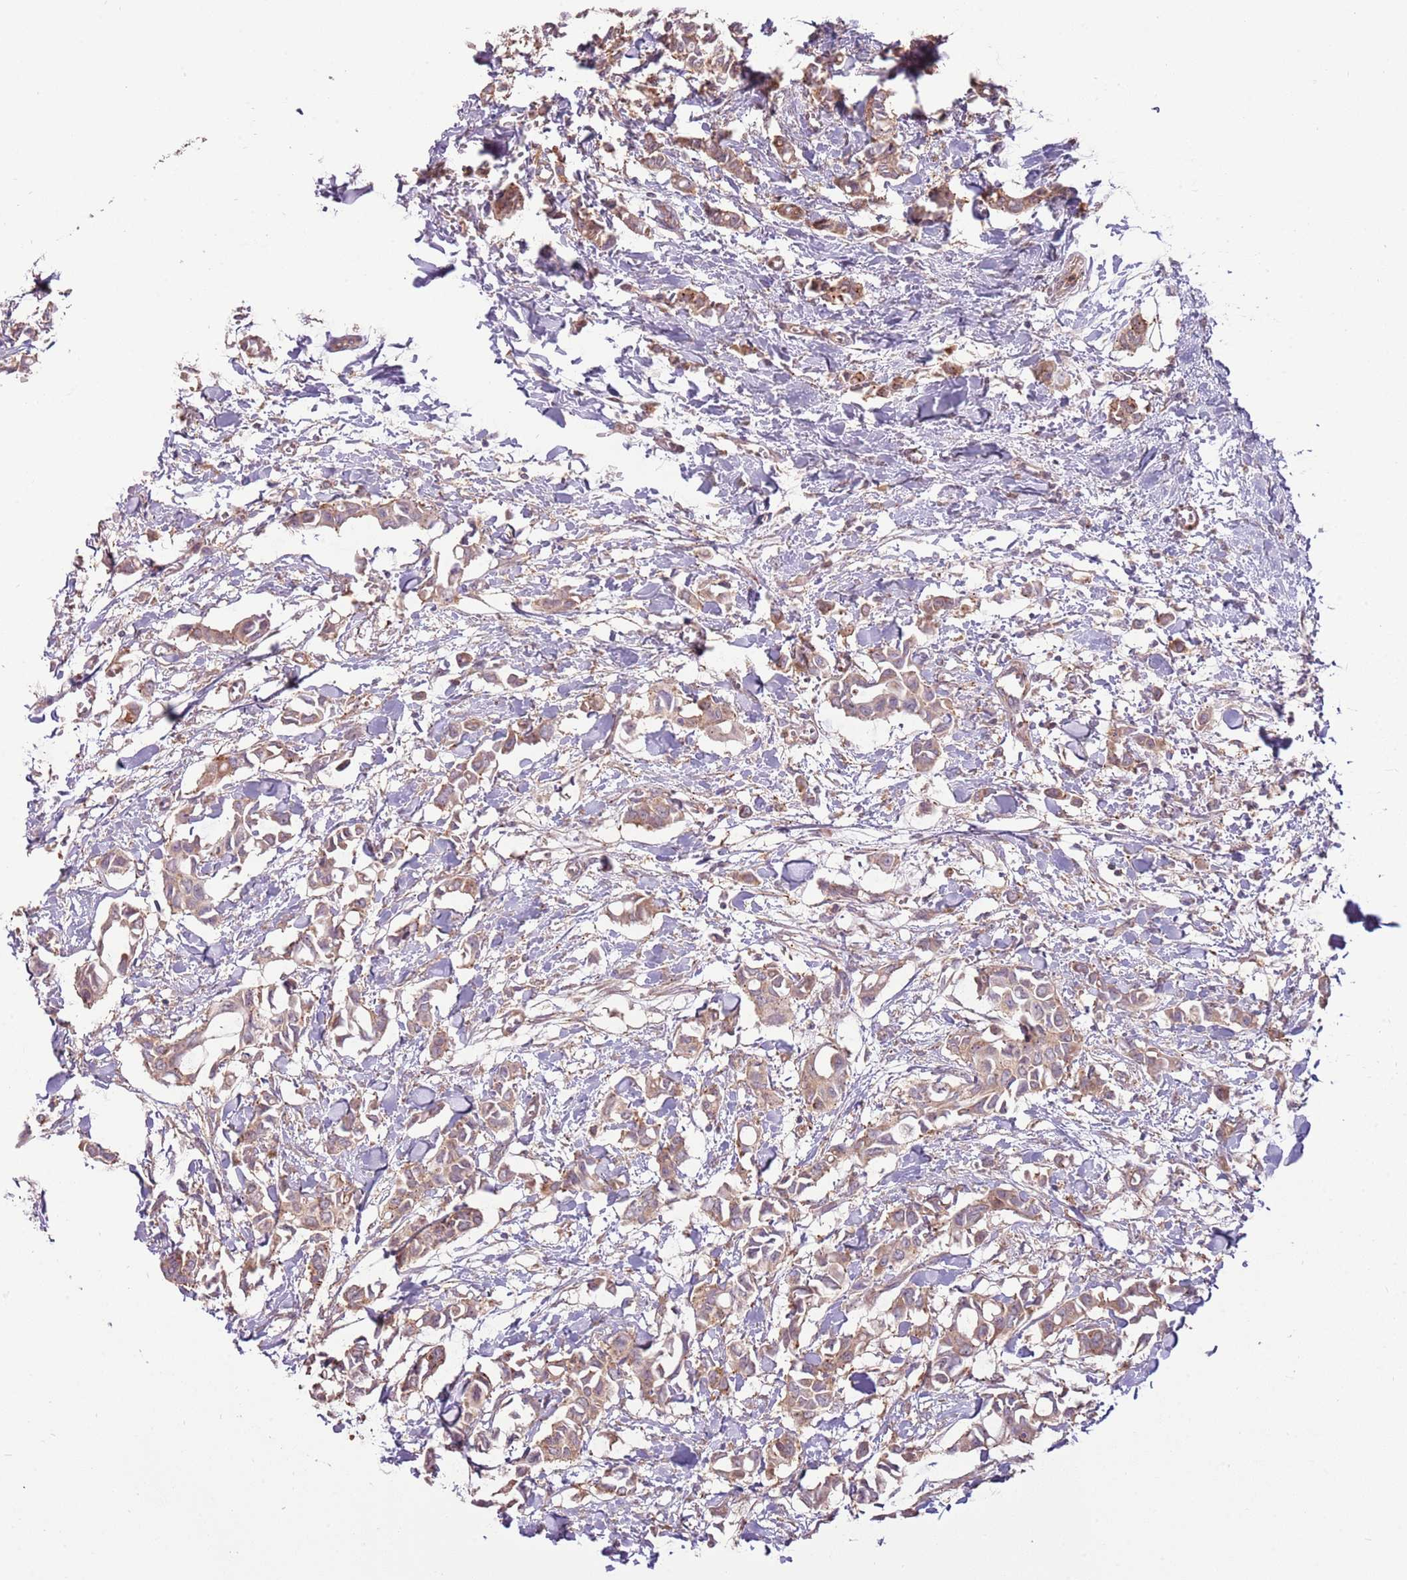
{"staining": {"intensity": "weak", "quantity": ">75%", "location": "cytoplasmic/membranous"}, "tissue": "breast cancer", "cell_type": "Tumor cells", "image_type": "cancer", "snomed": [{"axis": "morphology", "description": "Duct carcinoma"}, {"axis": "topography", "description": "Breast"}], "caption": "This is an image of immunohistochemistry (IHC) staining of intraductal carcinoma (breast), which shows weak staining in the cytoplasmic/membranous of tumor cells.", "gene": "SPATA31D1", "patient": {"sex": "female", "age": 41}}